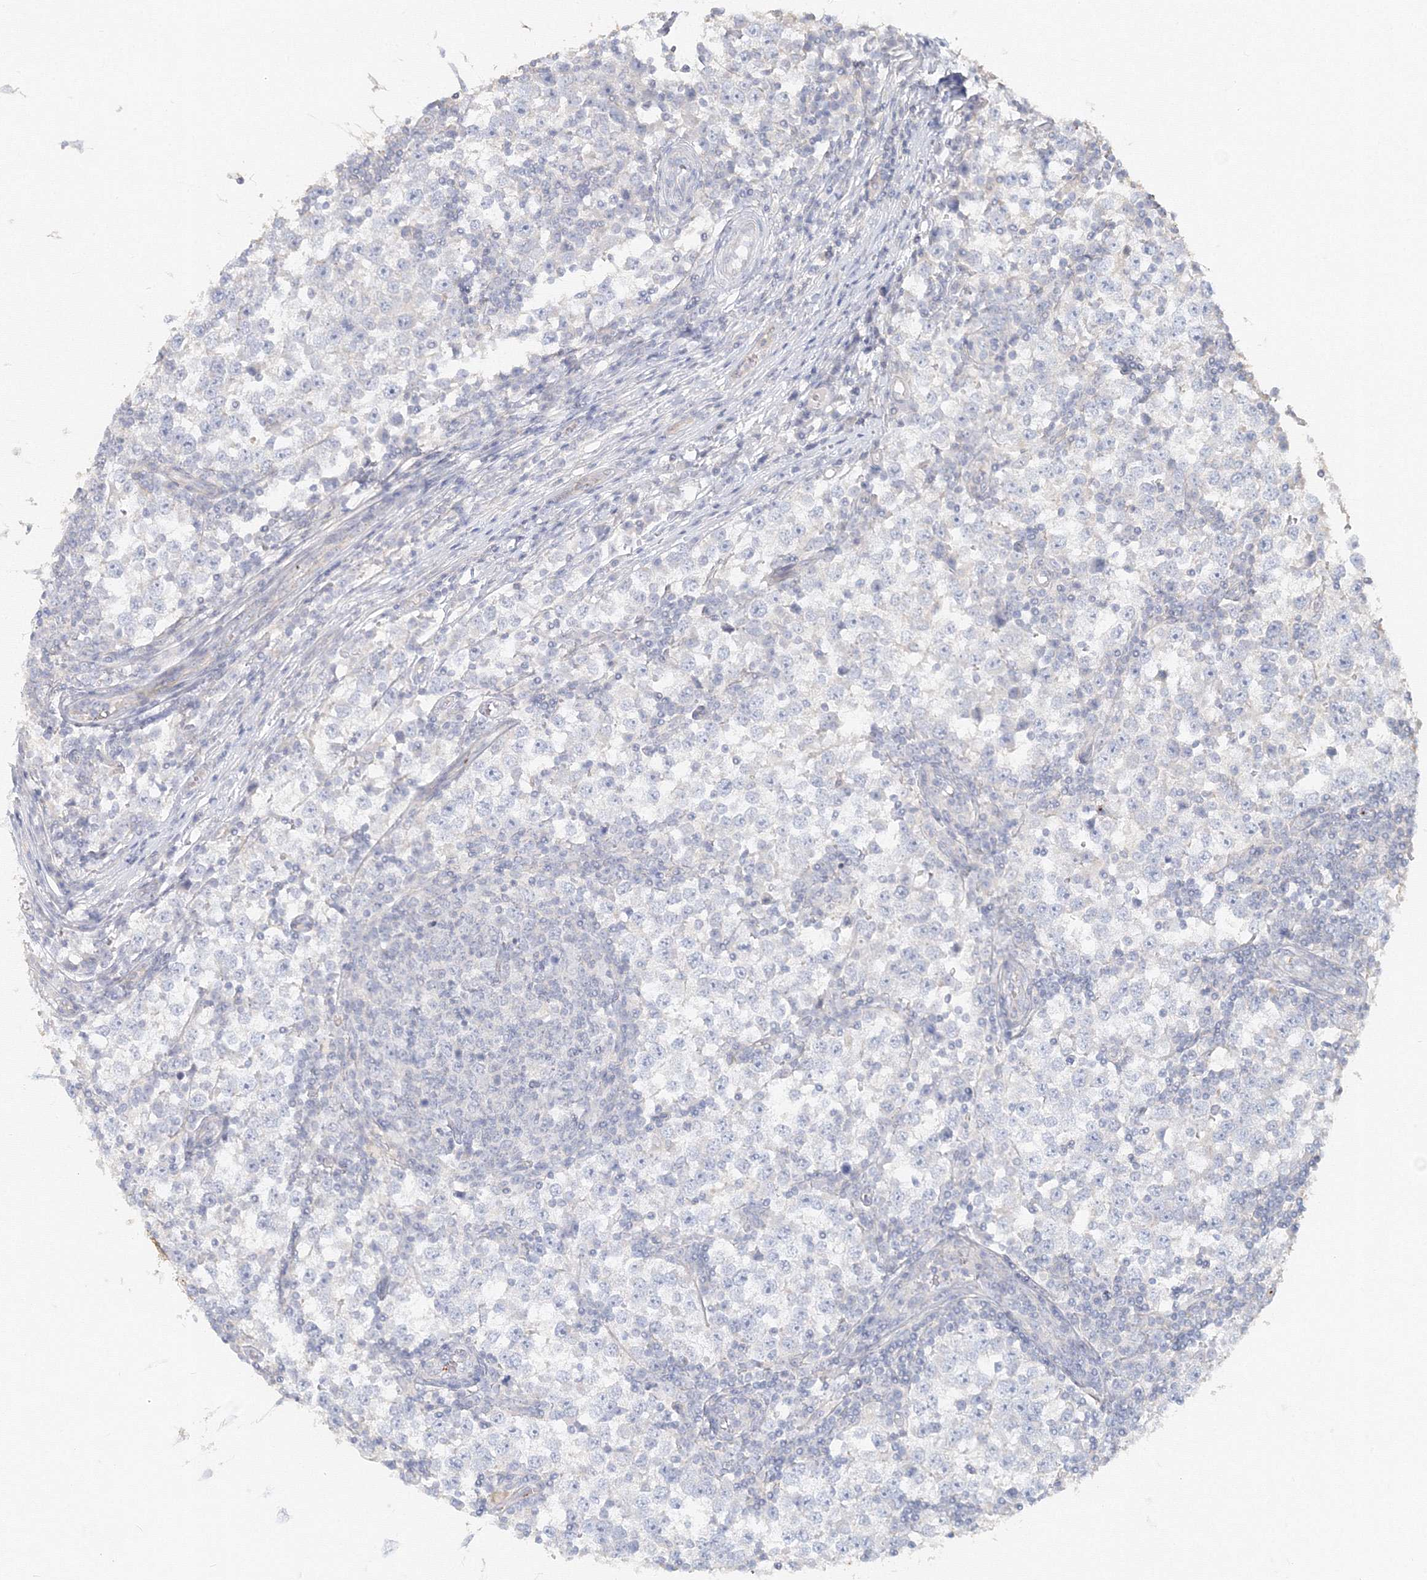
{"staining": {"intensity": "negative", "quantity": "none", "location": "none"}, "tissue": "testis cancer", "cell_type": "Tumor cells", "image_type": "cancer", "snomed": [{"axis": "morphology", "description": "Seminoma, NOS"}, {"axis": "topography", "description": "Testis"}], "caption": "Immunohistochemistry (IHC) of seminoma (testis) shows no expression in tumor cells.", "gene": "MMRN1", "patient": {"sex": "male", "age": 65}}